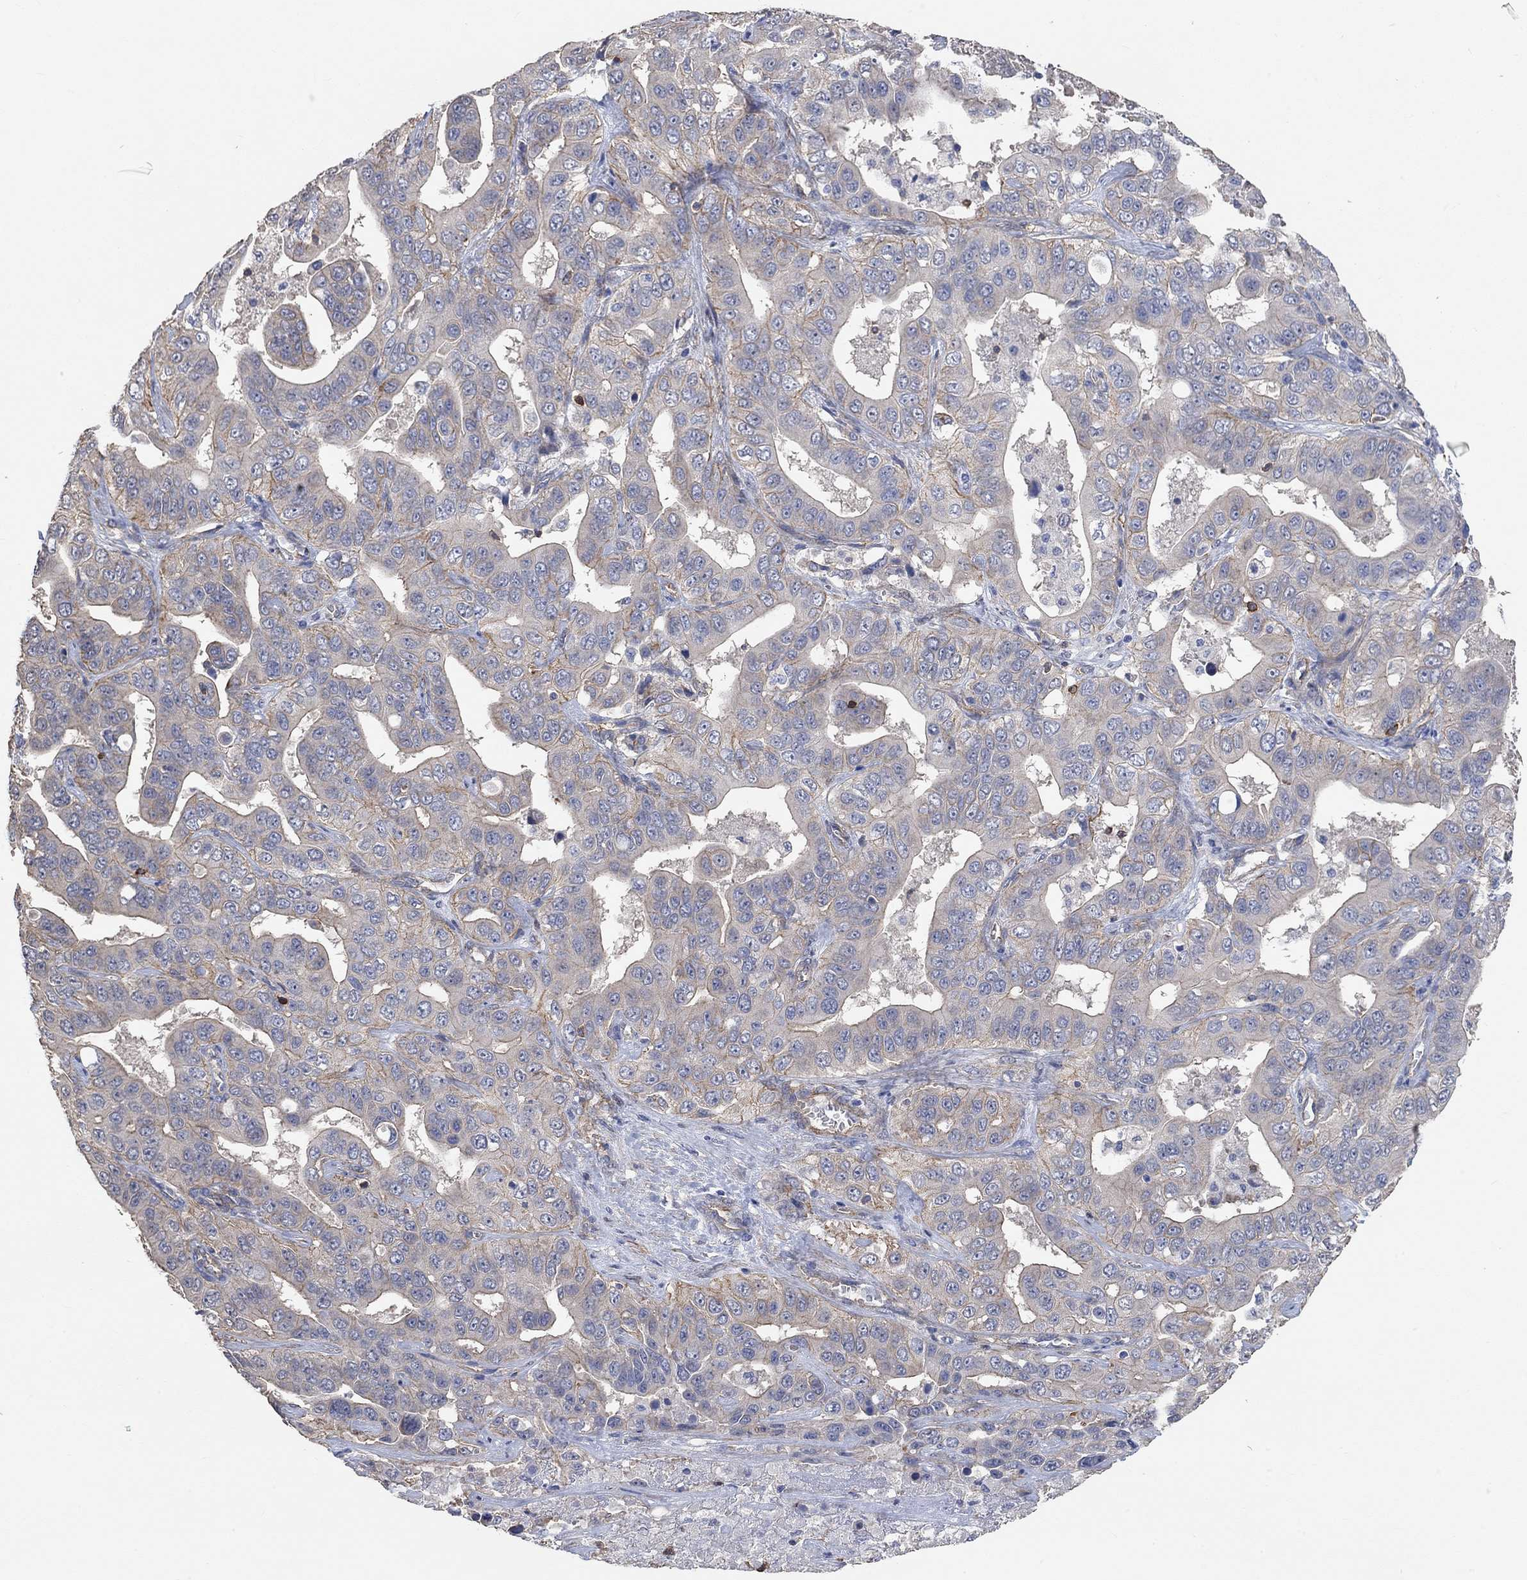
{"staining": {"intensity": "moderate", "quantity": "<25%", "location": "cytoplasmic/membranous"}, "tissue": "liver cancer", "cell_type": "Tumor cells", "image_type": "cancer", "snomed": [{"axis": "morphology", "description": "Cholangiocarcinoma"}, {"axis": "topography", "description": "Liver"}], "caption": "This is a micrograph of immunohistochemistry (IHC) staining of liver cancer, which shows moderate positivity in the cytoplasmic/membranous of tumor cells.", "gene": "SYT16", "patient": {"sex": "female", "age": 52}}